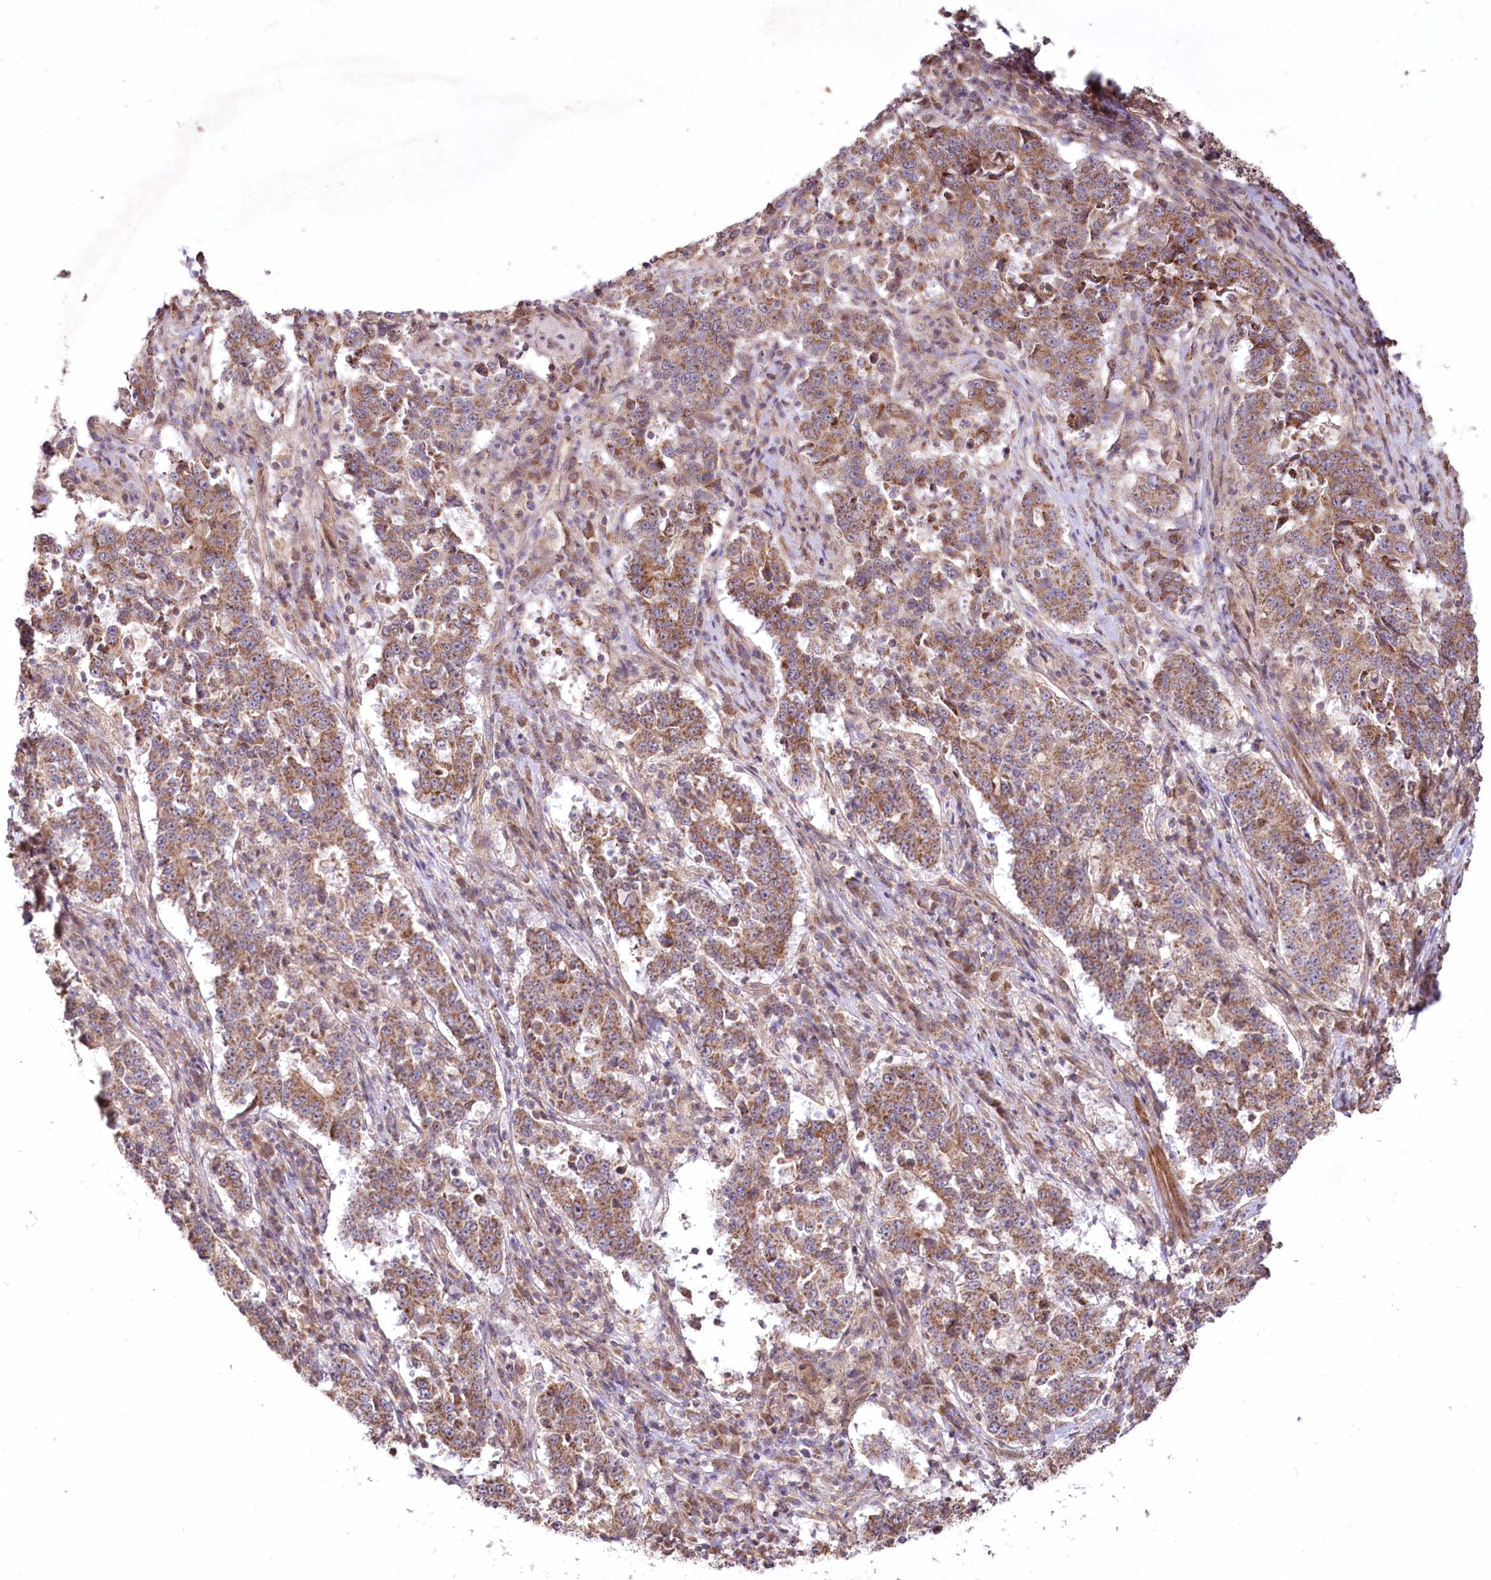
{"staining": {"intensity": "moderate", "quantity": ">75%", "location": "cytoplasmic/membranous"}, "tissue": "stomach cancer", "cell_type": "Tumor cells", "image_type": "cancer", "snomed": [{"axis": "morphology", "description": "Adenocarcinoma, NOS"}, {"axis": "topography", "description": "Stomach"}], "caption": "Stomach cancer stained with DAB IHC exhibits medium levels of moderate cytoplasmic/membranous expression in approximately >75% of tumor cells.", "gene": "SH3TC1", "patient": {"sex": "male", "age": 59}}